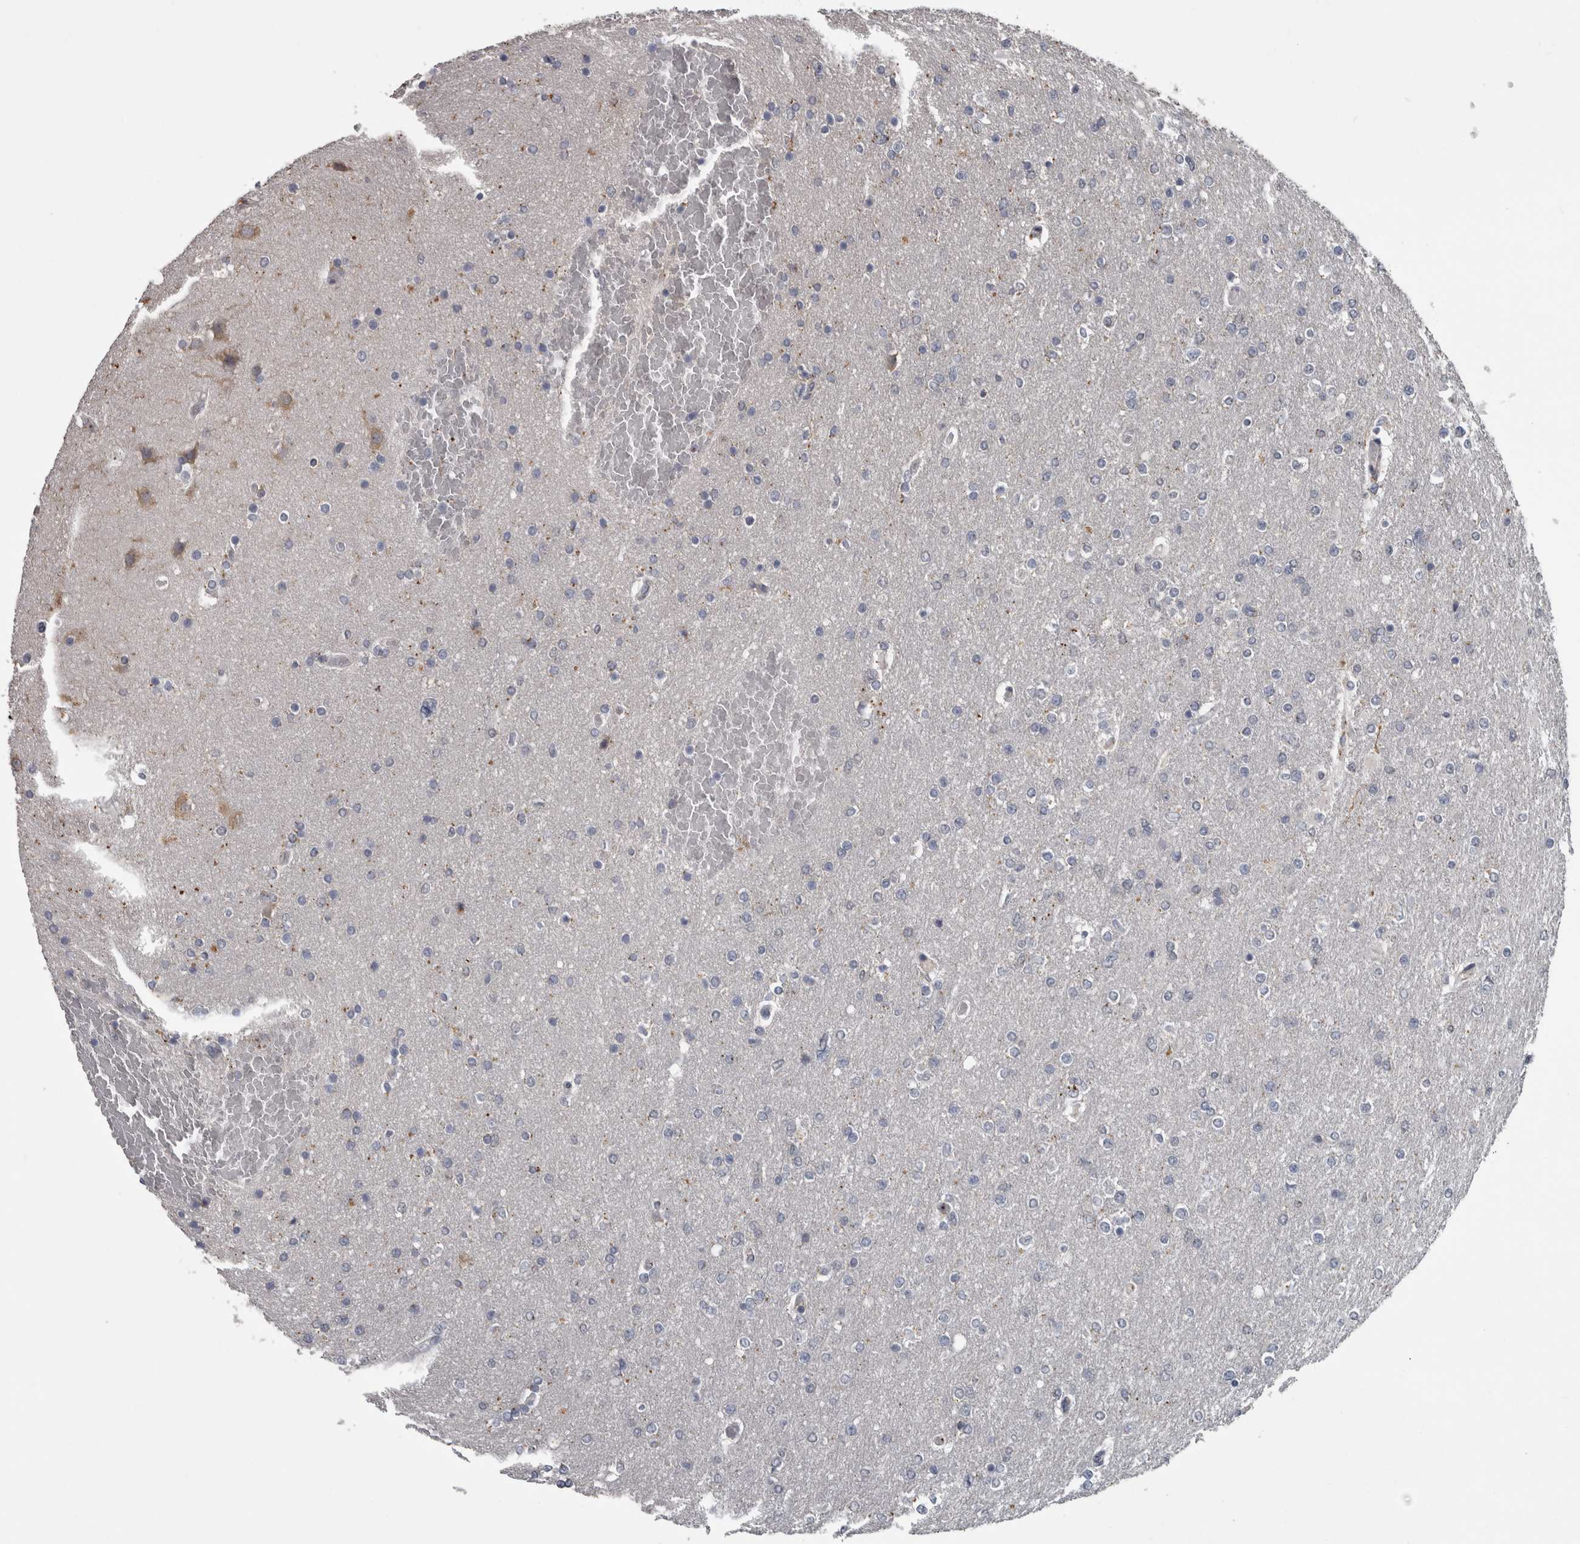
{"staining": {"intensity": "negative", "quantity": "none", "location": "none"}, "tissue": "glioma", "cell_type": "Tumor cells", "image_type": "cancer", "snomed": [{"axis": "morphology", "description": "Glioma, malignant, High grade"}, {"axis": "topography", "description": "Cerebral cortex"}], "caption": "Immunohistochemistry (IHC) photomicrograph of neoplastic tissue: malignant glioma (high-grade) stained with DAB (3,3'-diaminobenzidine) exhibits no significant protein expression in tumor cells.", "gene": "NAAA", "patient": {"sex": "female", "age": 36}}